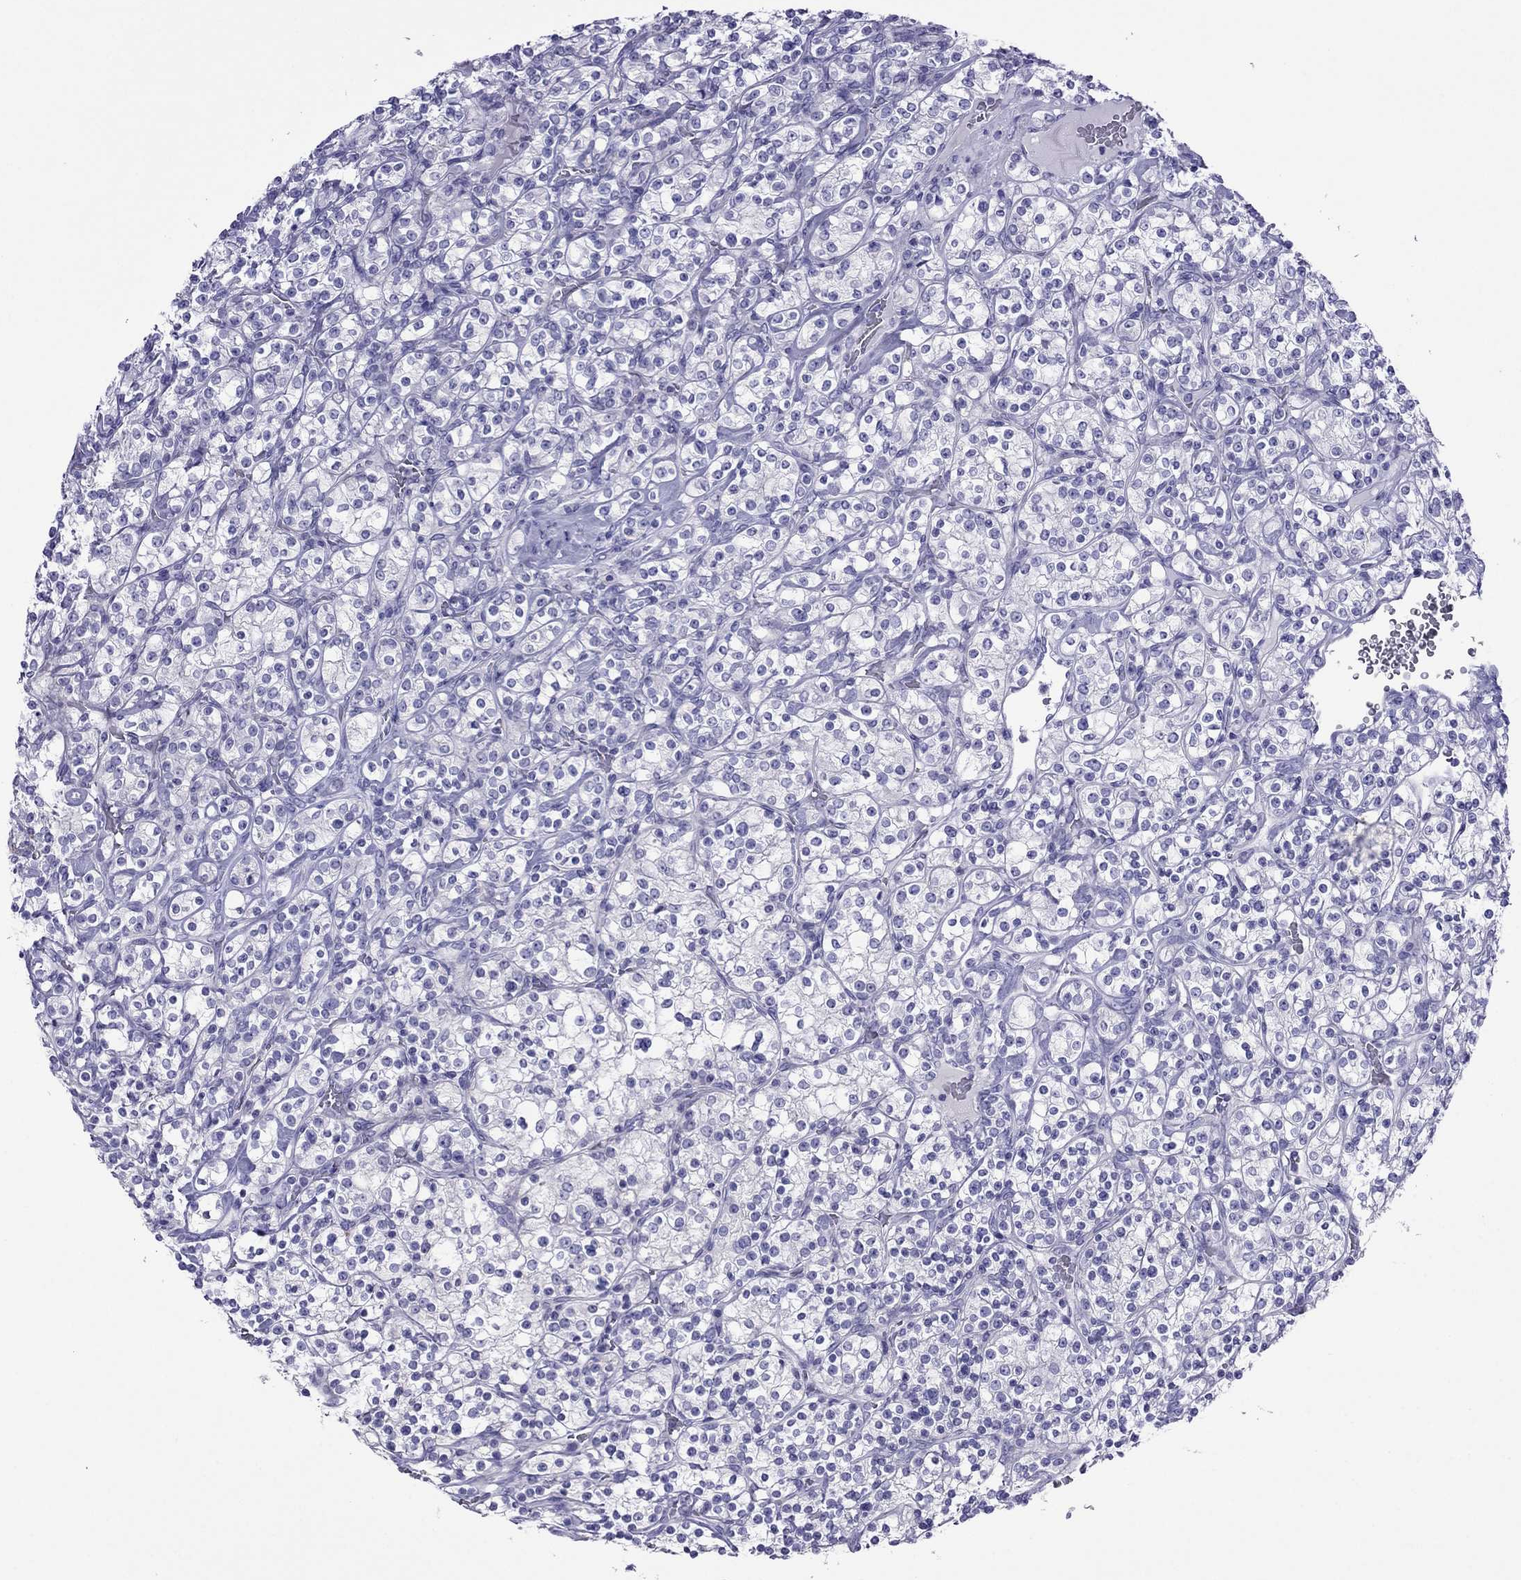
{"staining": {"intensity": "negative", "quantity": "none", "location": "none"}, "tissue": "renal cancer", "cell_type": "Tumor cells", "image_type": "cancer", "snomed": [{"axis": "morphology", "description": "Adenocarcinoma, NOS"}, {"axis": "topography", "description": "Kidney"}], "caption": "Tumor cells are negative for protein expression in human renal cancer.", "gene": "PCDHA6", "patient": {"sex": "male", "age": 77}}